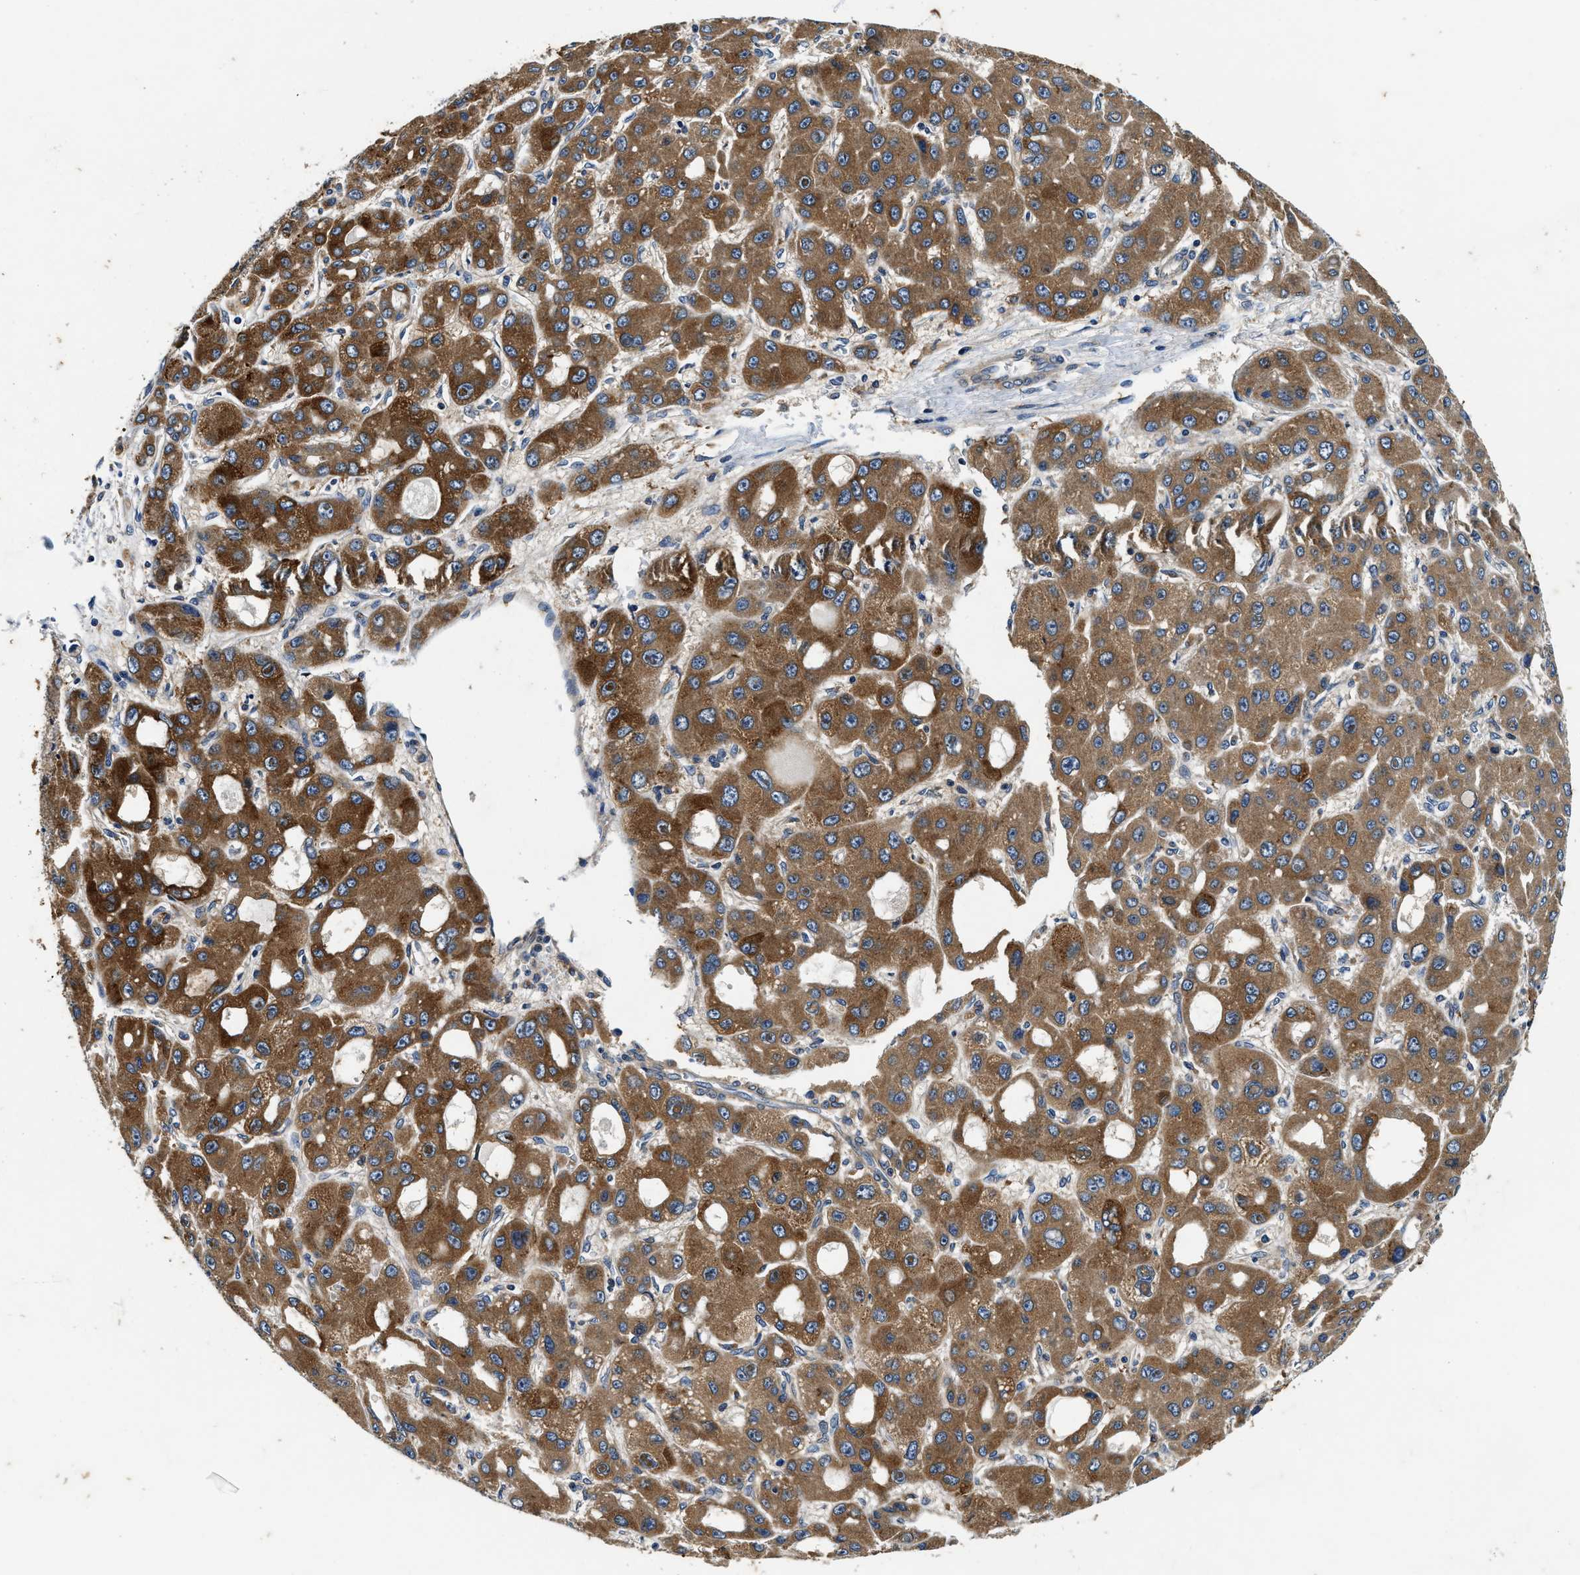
{"staining": {"intensity": "moderate", "quantity": ">75%", "location": "cytoplasmic/membranous"}, "tissue": "liver cancer", "cell_type": "Tumor cells", "image_type": "cancer", "snomed": [{"axis": "morphology", "description": "Carcinoma, Hepatocellular, NOS"}, {"axis": "topography", "description": "Liver"}], "caption": "Immunohistochemical staining of human hepatocellular carcinoma (liver) exhibits medium levels of moderate cytoplasmic/membranous protein positivity in approximately >75% of tumor cells. (DAB (3,3'-diaminobenzidine) IHC with brightfield microscopy, high magnification).", "gene": "PI4KB", "patient": {"sex": "male", "age": 55}}